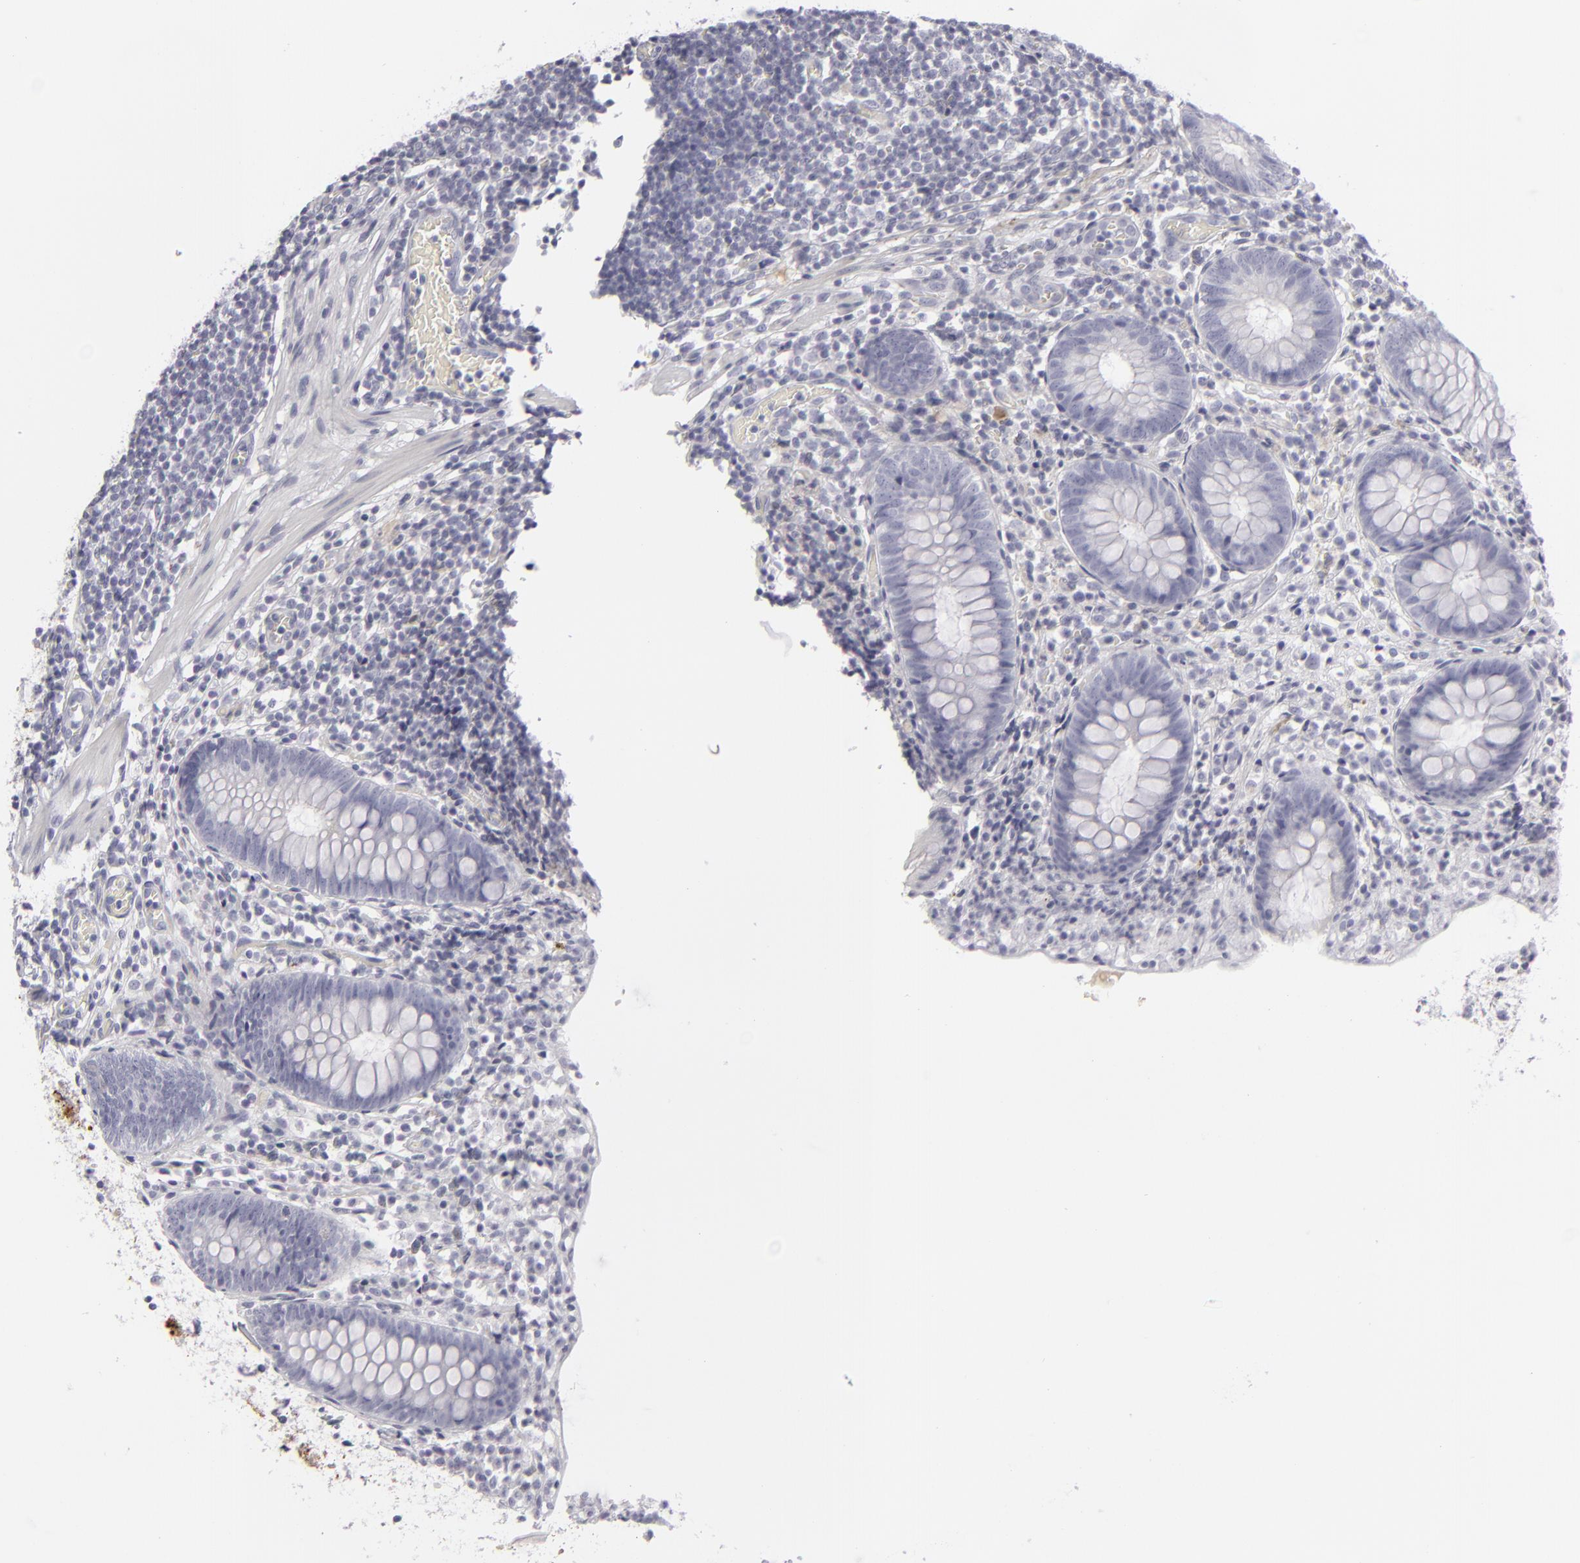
{"staining": {"intensity": "negative", "quantity": "none", "location": "none"}, "tissue": "appendix", "cell_type": "Glandular cells", "image_type": "normal", "snomed": [{"axis": "morphology", "description": "Normal tissue, NOS"}, {"axis": "topography", "description": "Appendix"}], "caption": "IHC image of unremarkable appendix: human appendix stained with DAB demonstrates no significant protein staining in glandular cells. (DAB (3,3'-diaminobenzidine) immunohistochemistry, high magnification).", "gene": "C9", "patient": {"sex": "male", "age": 38}}